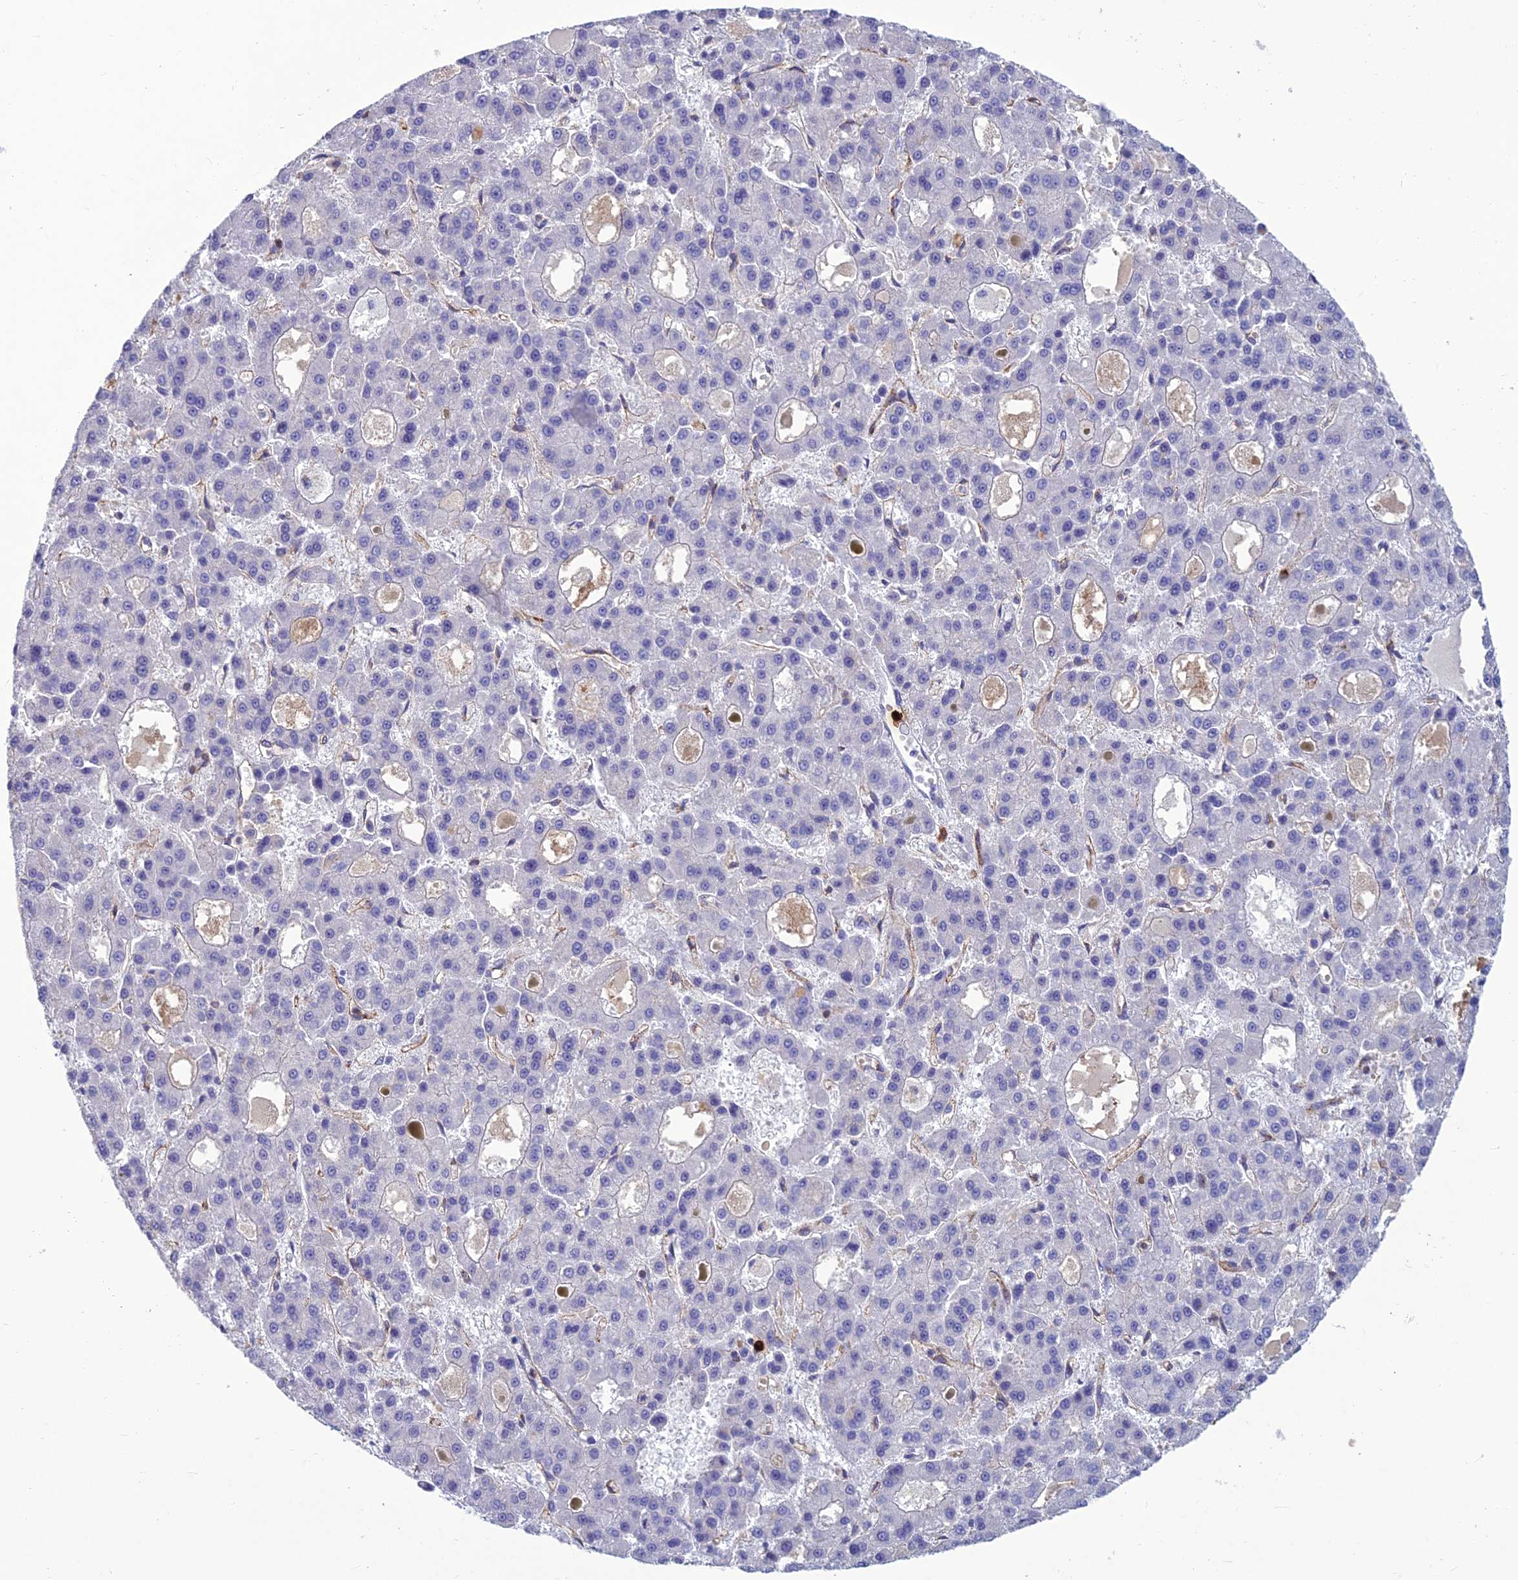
{"staining": {"intensity": "negative", "quantity": "none", "location": "none"}, "tissue": "liver cancer", "cell_type": "Tumor cells", "image_type": "cancer", "snomed": [{"axis": "morphology", "description": "Carcinoma, Hepatocellular, NOS"}, {"axis": "topography", "description": "Liver"}], "caption": "DAB (3,3'-diaminobenzidine) immunohistochemical staining of liver hepatocellular carcinoma exhibits no significant staining in tumor cells. (Stains: DAB immunohistochemistry with hematoxylin counter stain, Microscopy: brightfield microscopy at high magnification).", "gene": "BBS7", "patient": {"sex": "male", "age": 70}}